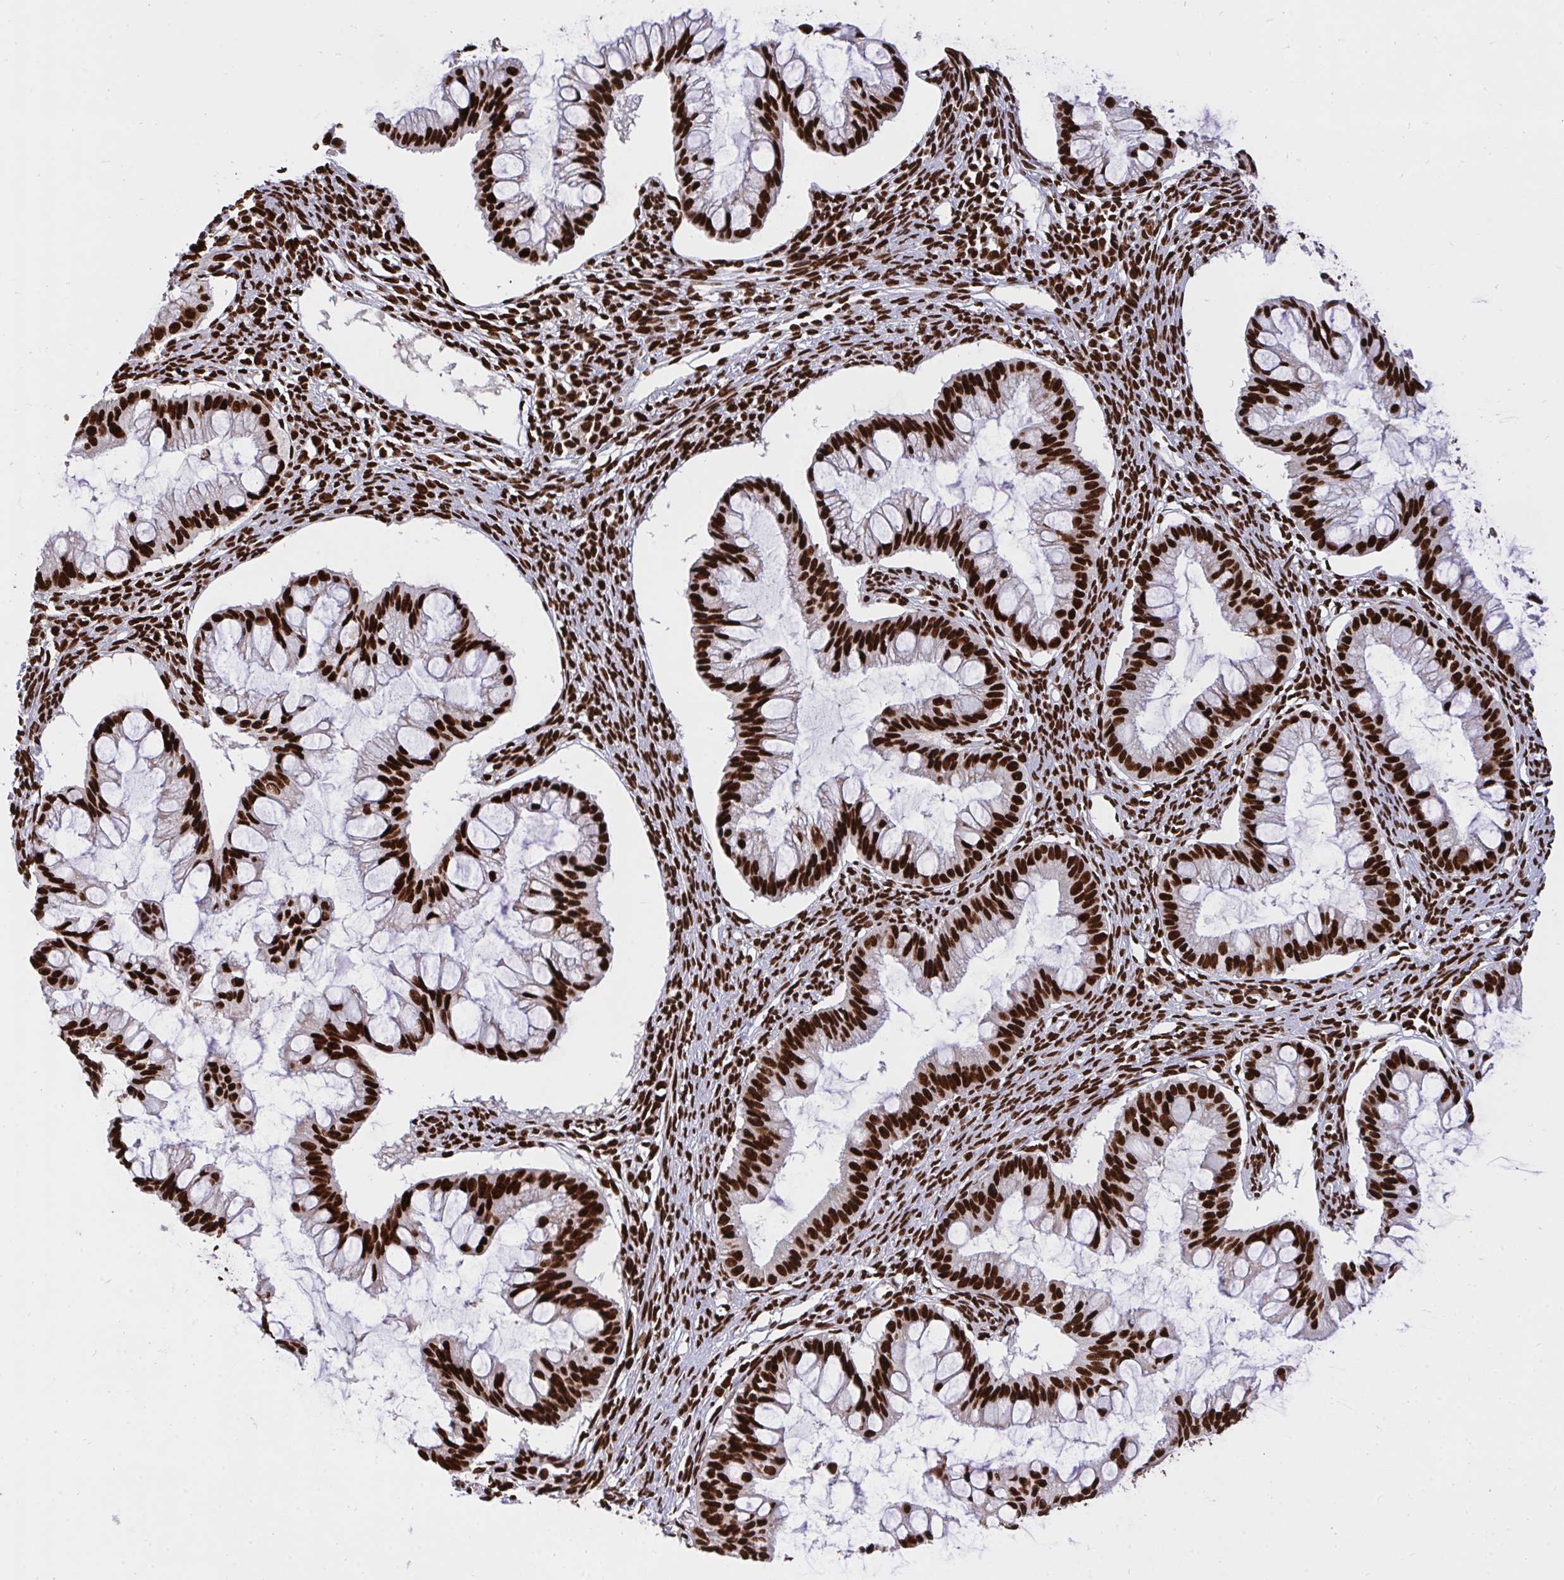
{"staining": {"intensity": "strong", "quantity": ">75%", "location": "nuclear"}, "tissue": "ovarian cancer", "cell_type": "Tumor cells", "image_type": "cancer", "snomed": [{"axis": "morphology", "description": "Cystadenocarcinoma, mucinous, NOS"}, {"axis": "topography", "description": "Ovary"}], "caption": "Tumor cells exhibit high levels of strong nuclear expression in approximately >75% of cells in human ovarian cancer.", "gene": "HNRNPL", "patient": {"sex": "female", "age": 73}}